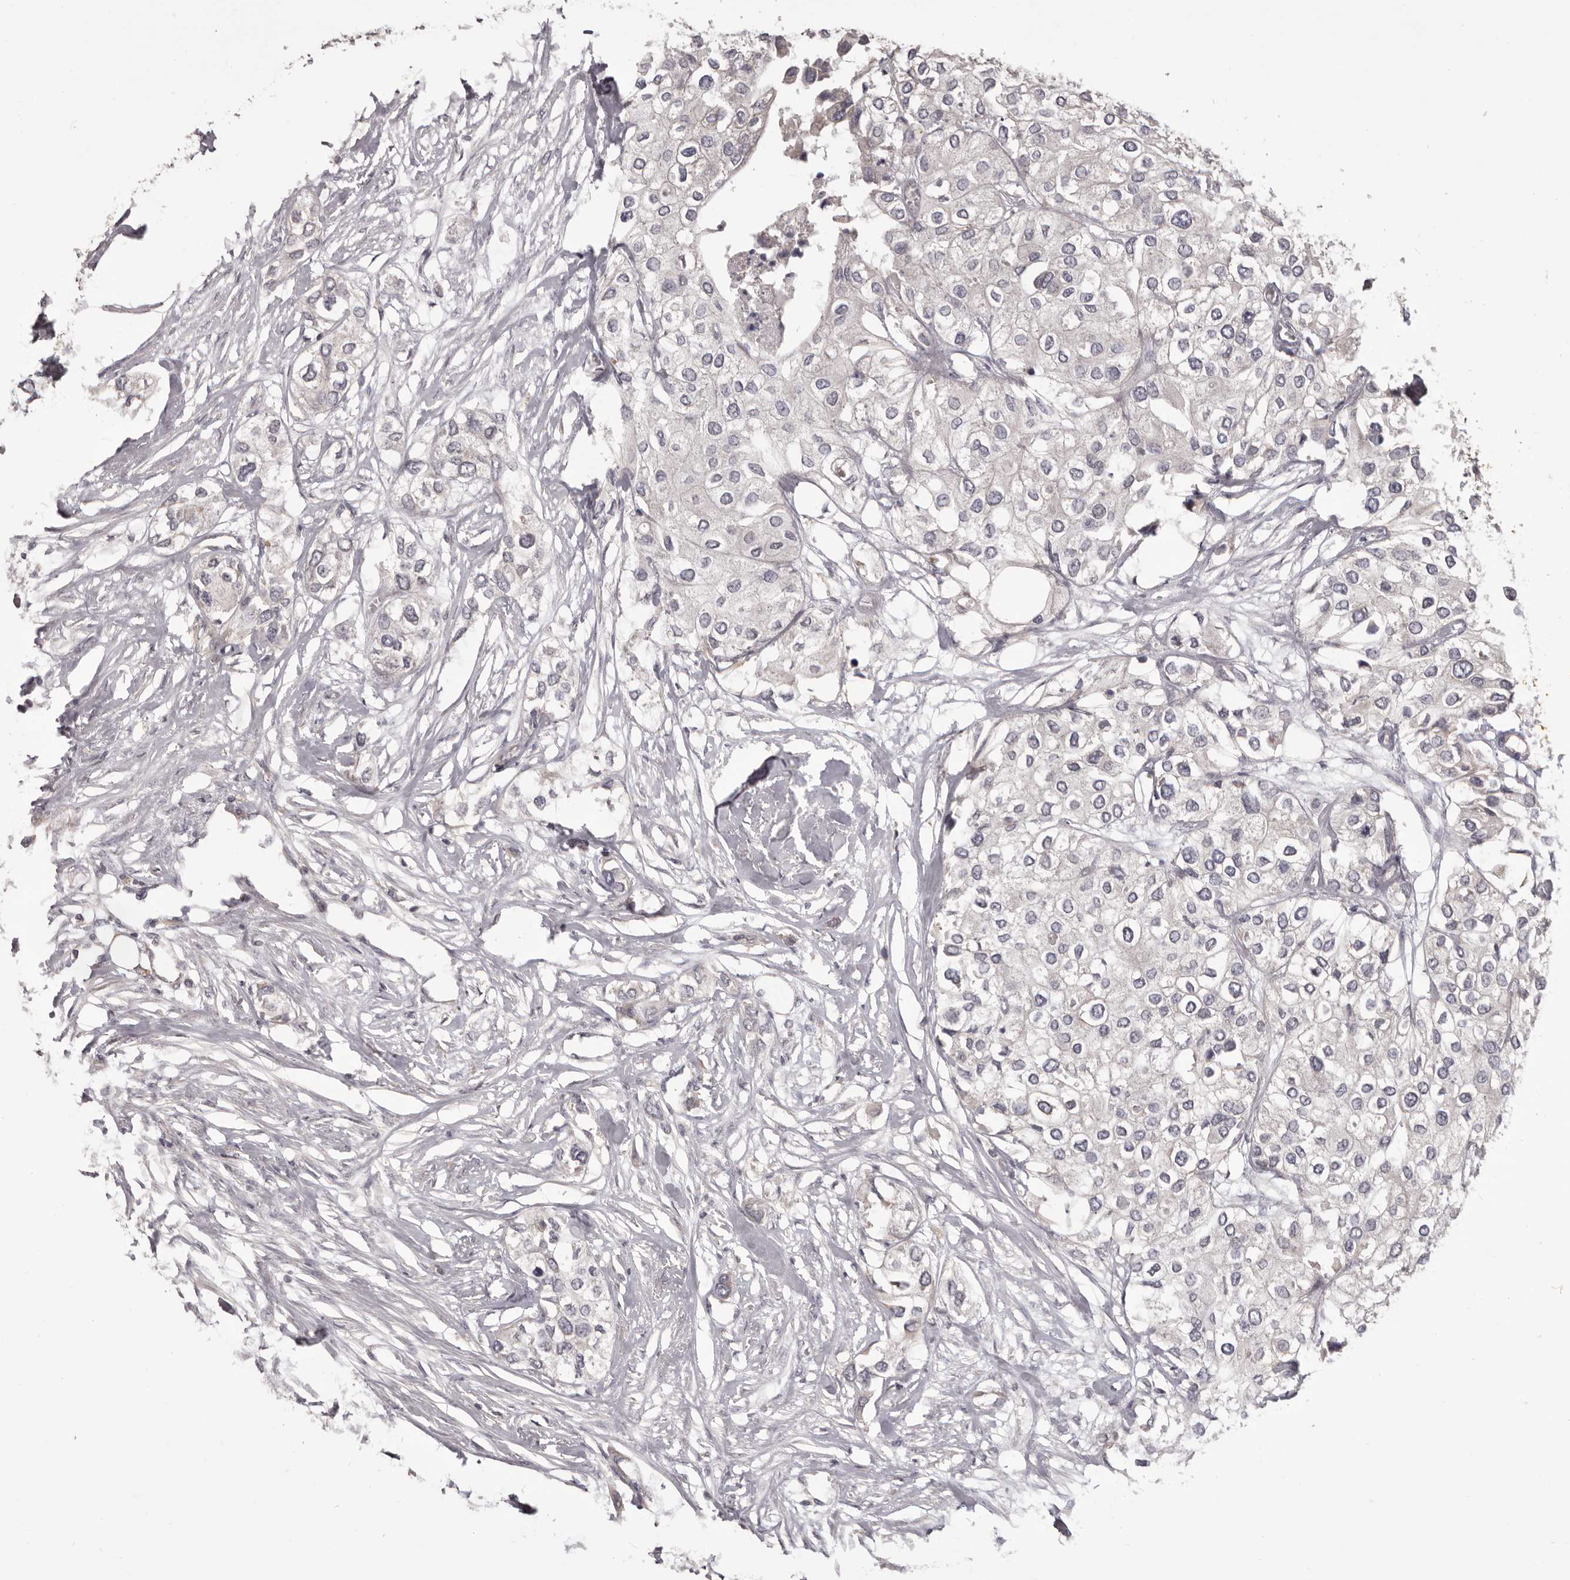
{"staining": {"intensity": "negative", "quantity": "none", "location": "none"}, "tissue": "urothelial cancer", "cell_type": "Tumor cells", "image_type": "cancer", "snomed": [{"axis": "morphology", "description": "Urothelial carcinoma, High grade"}, {"axis": "topography", "description": "Urinary bladder"}], "caption": "Immunohistochemistry photomicrograph of human urothelial carcinoma (high-grade) stained for a protein (brown), which exhibits no positivity in tumor cells. Brightfield microscopy of immunohistochemistry stained with DAB (brown) and hematoxylin (blue), captured at high magnification.", "gene": "HRH1", "patient": {"sex": "male", "age": 64}}